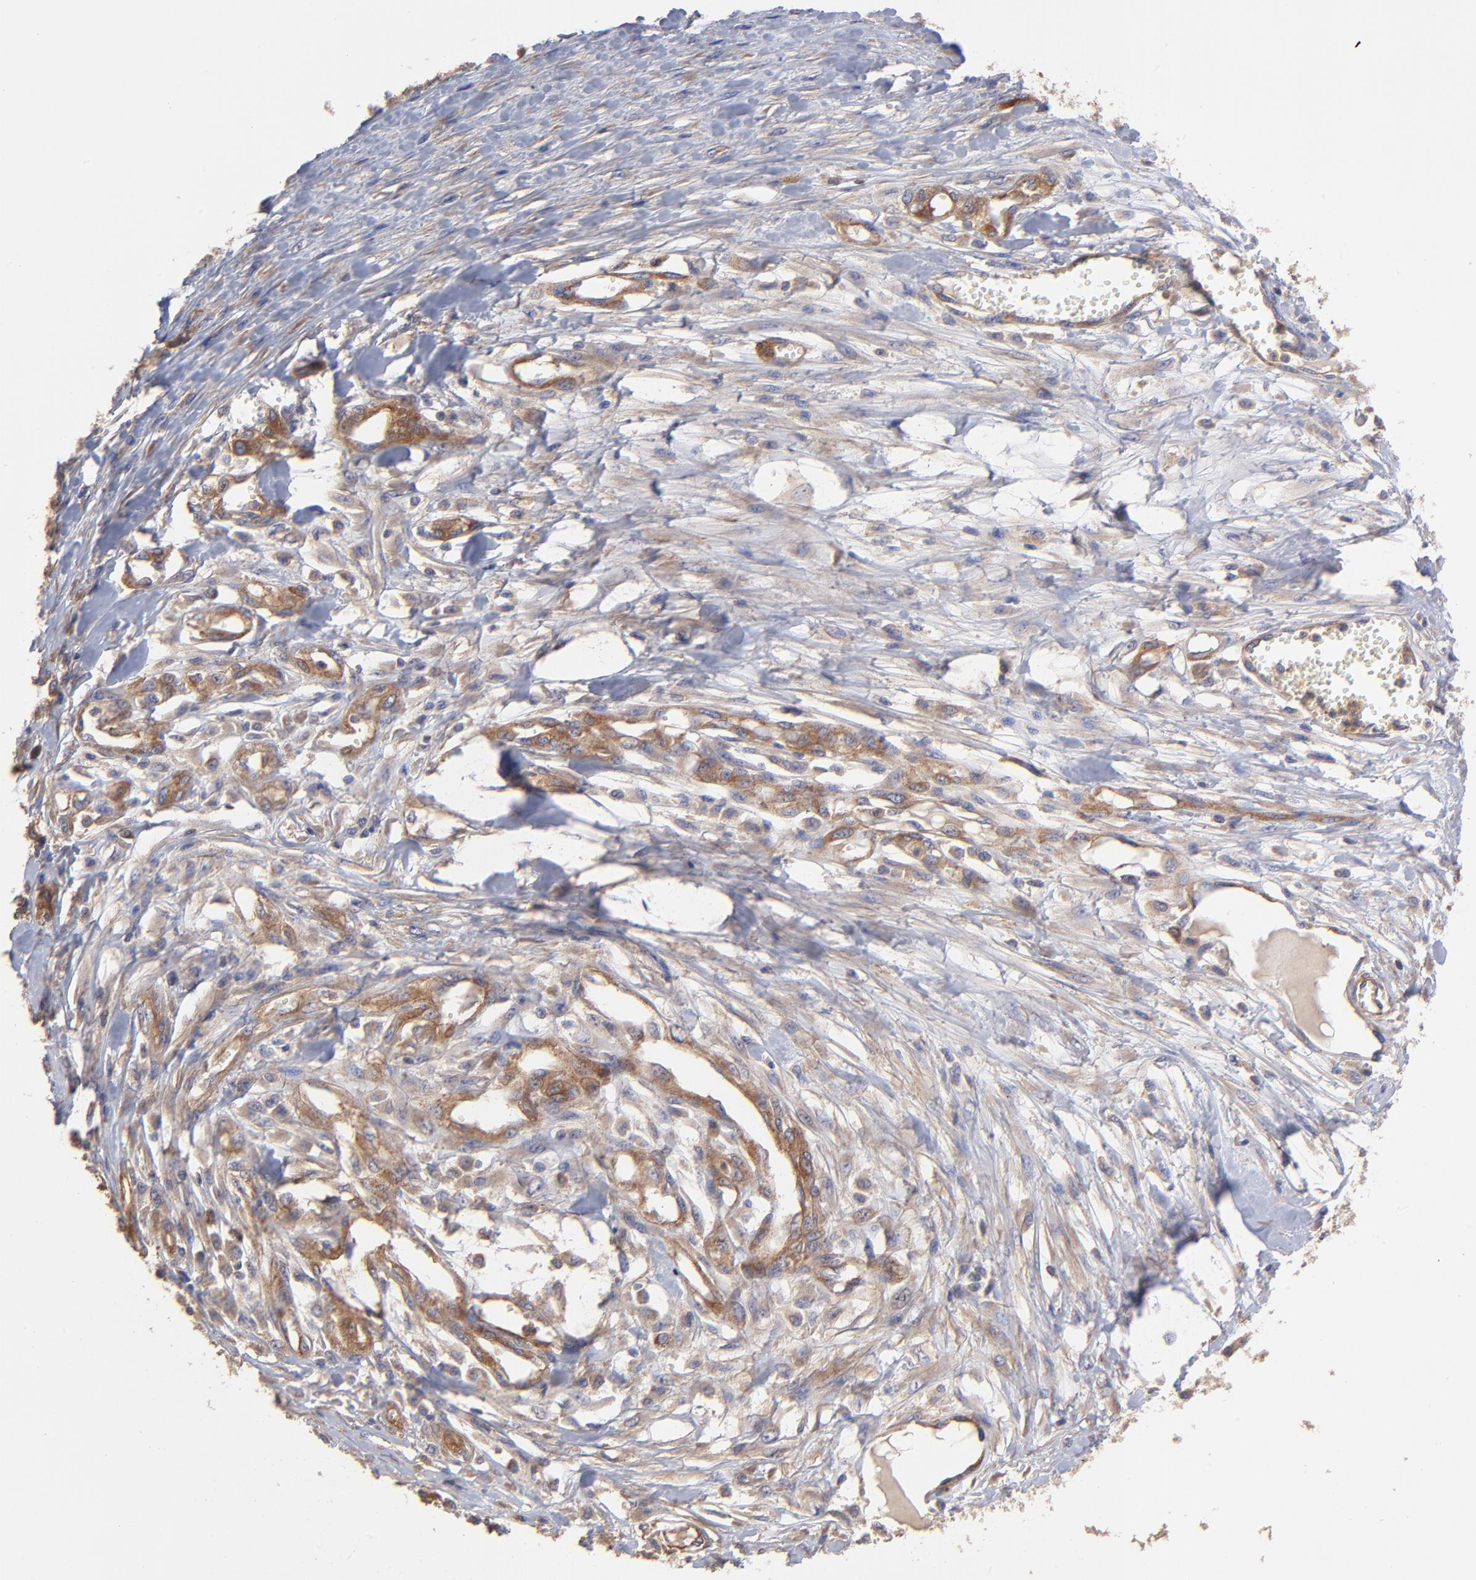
{"staining": {"intensity": "negative", "quantity": "none", "location": "none"}, "tissue": "melanoma", "cell_type": "Tumor cells", "image_type": "cancer", "snomed": [{"axis": "morphology", "description": "Malignant melanoma, Metastatic site"}, {"axis": "topography", "description": "Lymph node"}], "caption": "DAB (3,3'-diaminobenzidine) immunohistochemical staining of melanoma demonstrates no significant staining in tumor cells. (DAB (3,3'-diaminobenzidine) immunohistochemistry, high magnification).", "gene": "ASB7", "patient": {"sex": "male", "age": 59}}